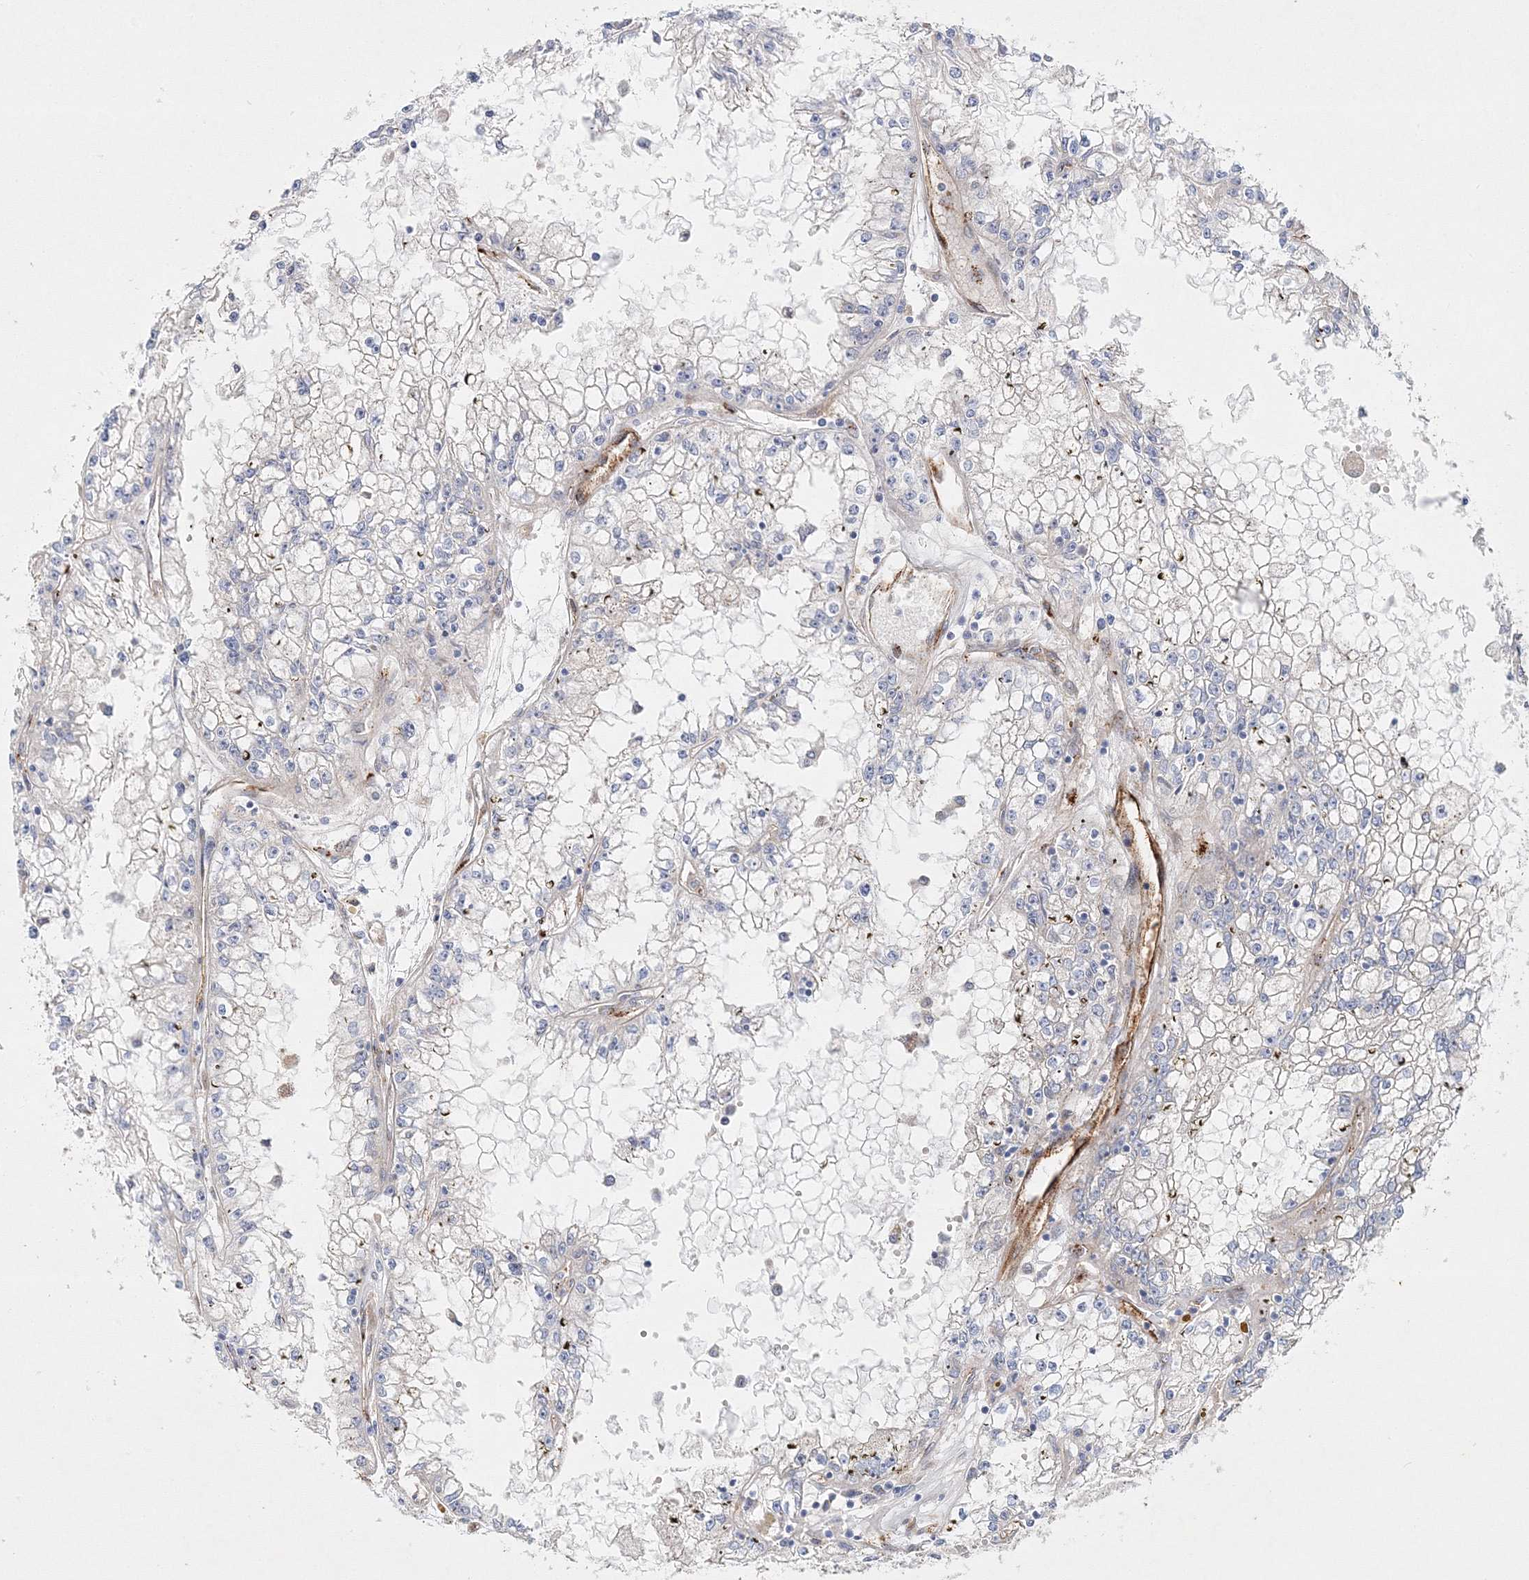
{"staining": {"intensity": "negative", "quantity": "none", "location": "none"}, "tissue": "renal cancer", "cell_type": "Tumor cells", "image_type": "cancer", "snomed": [{"axis": "morphology", "description": "Adenocarcinoma, NOS"}, {"axis": "topography", "description": "Kidney"}], "caption": "Tumor cells are negative for protein expression in human adenocarcinoma (renal). (DAB IHC visualized using brightfield microscopy, high magnification).", "gene": "ZFYVE16", "patient": {"sex": "male", "age": 56}}